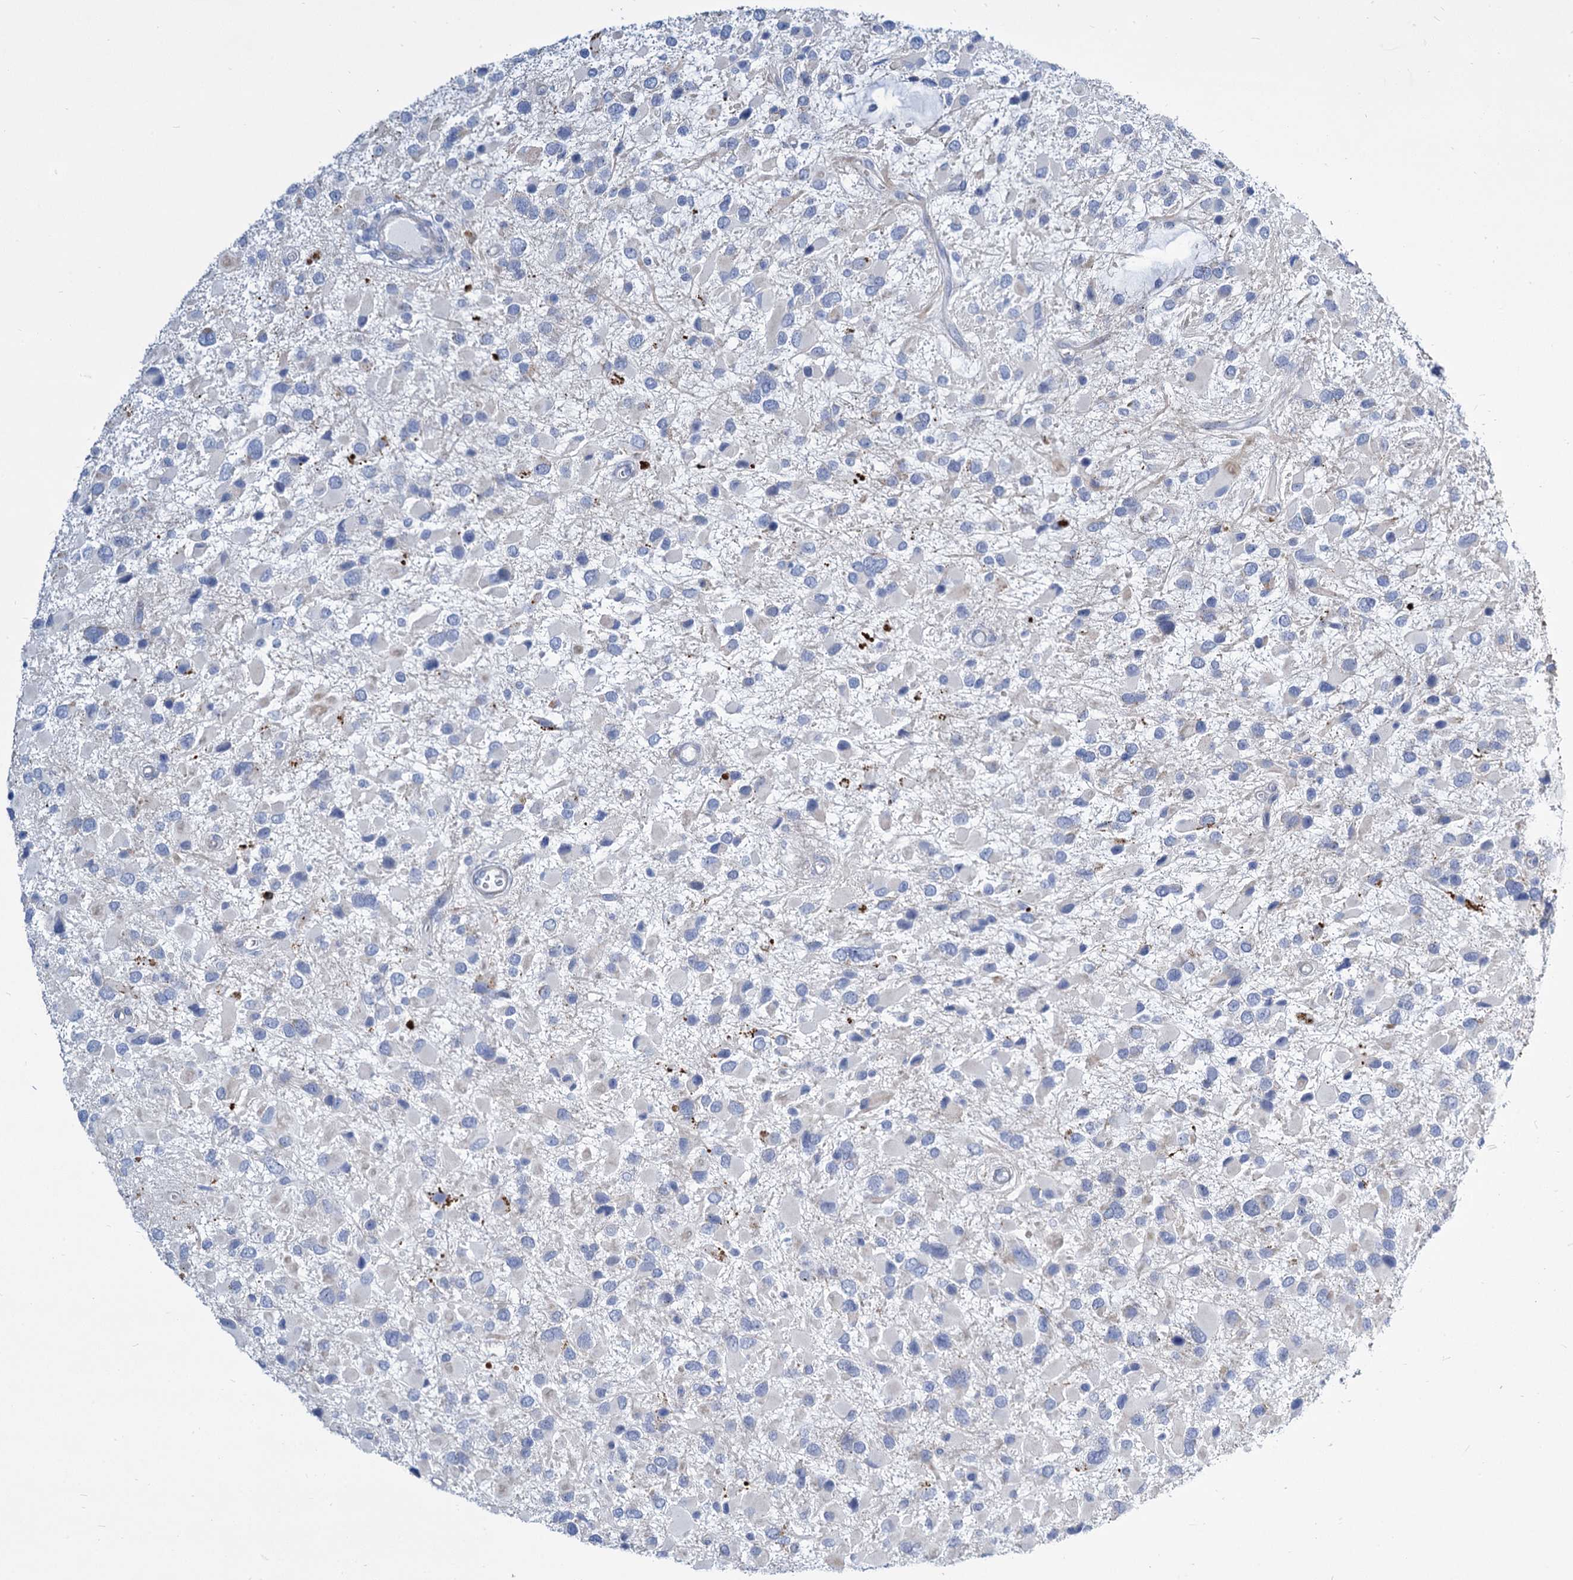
{"staining": {"intensity": "negative", "quantity": "none", "location": "none"}, "tissue": "glioma", "cell_type": "Tumor cells", "image_type": "cancer", "snomed": [{"axis": "morphology", "description": "Glioma, malignant, High grade"}, {"axis": "topography", "description": "Brain"}], "caption": "This photomicrograph is of glioma stained with immunohistochemistry to label a protein in brown with the nuclei are counter-stained blue. There is no positivity in tumor cells.", "gene": "TRIM77", "patient": {"sex": "male", "age": 53}}